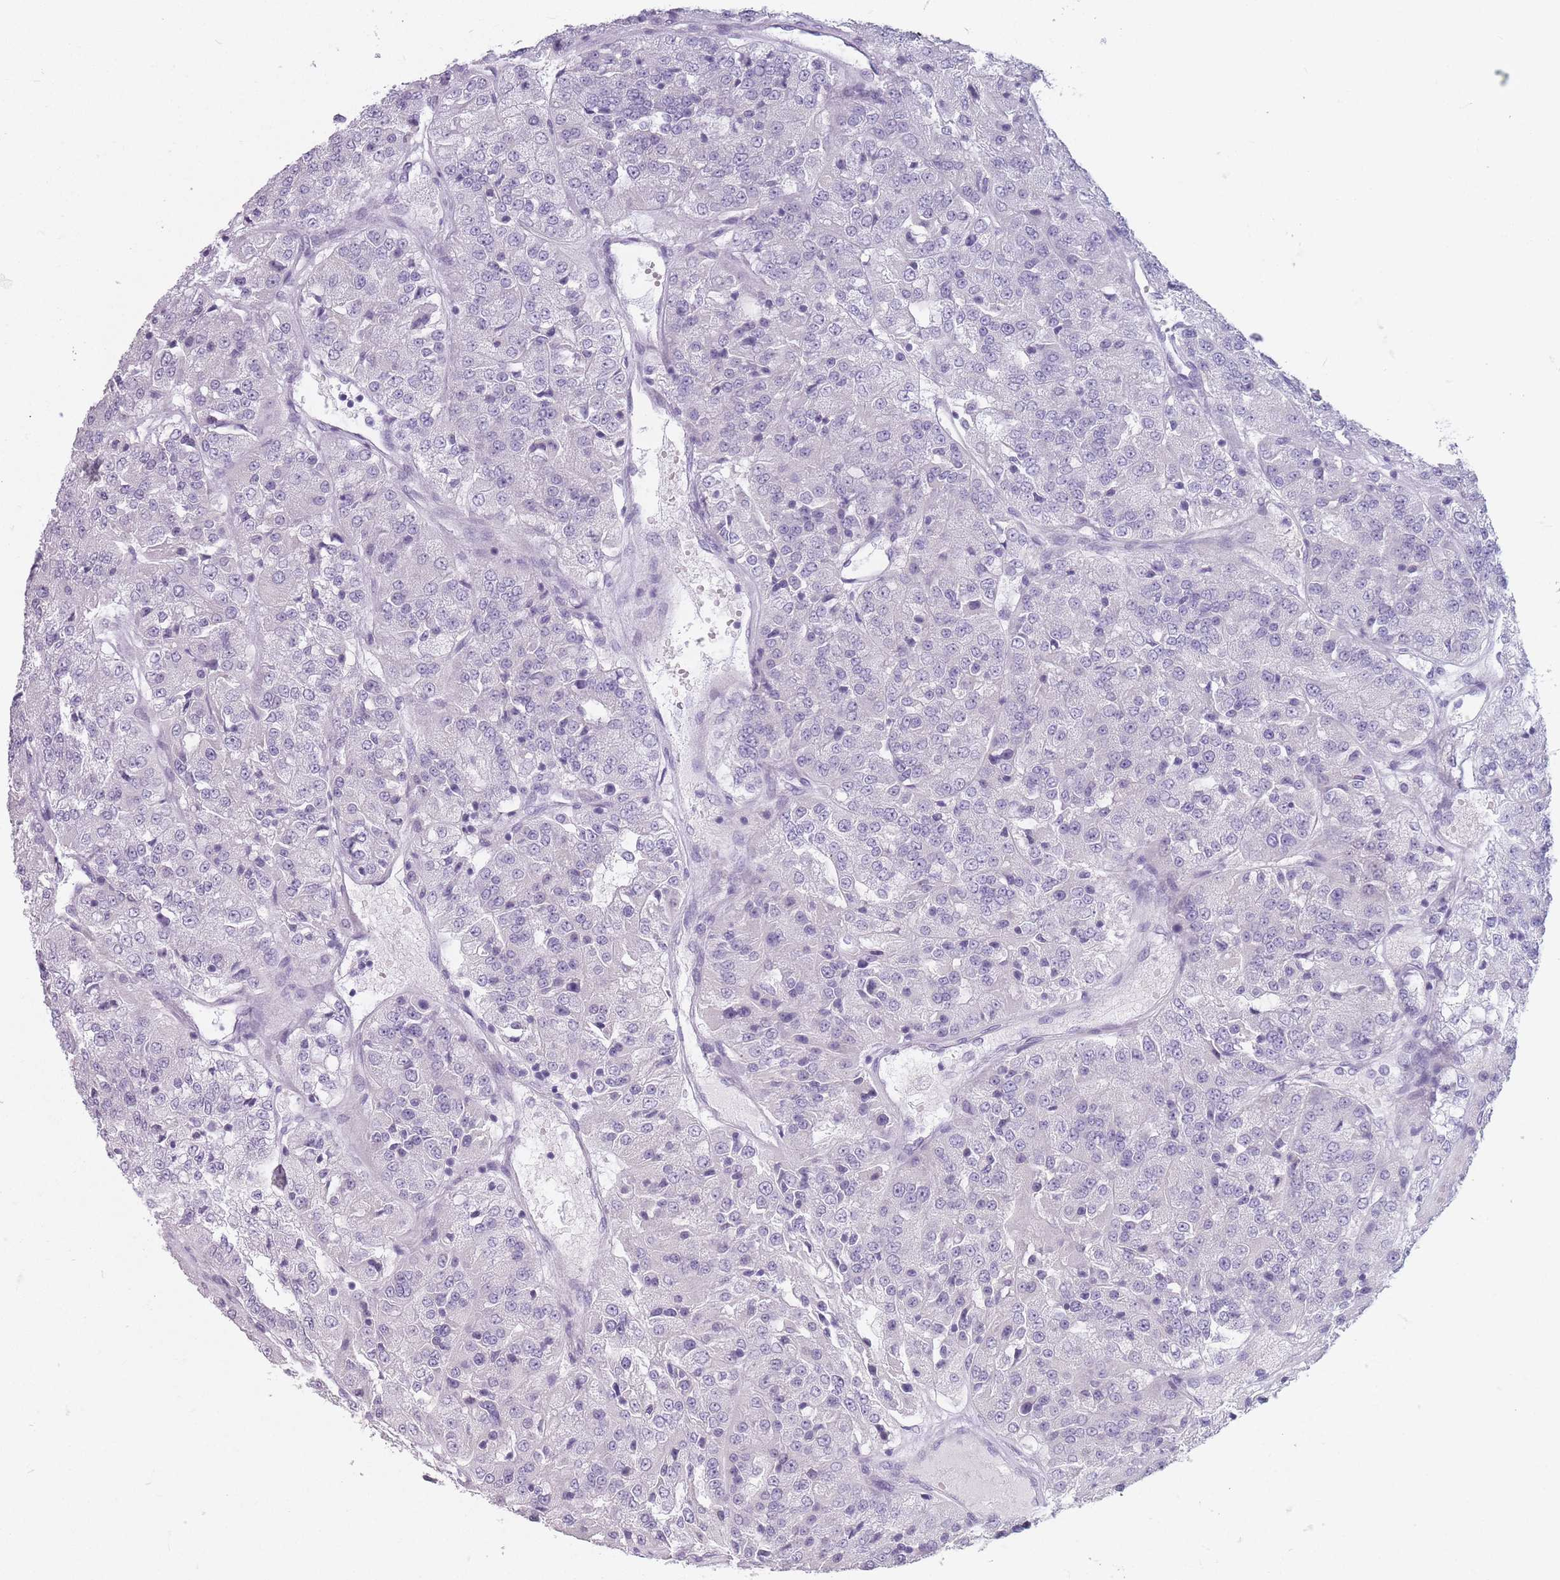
{"staining": {"intensity": "negative", "quantity": "none", "location": "none"}, "tissue": "renal cancer", "cell_type": "Tumor cells", "image_type": "cancer", "snomed": [{"axis": "morphology", "description": "Adenocarcinoma, NOS"}, {"axis": "topography", "description": "Kidney"}], "caption": "This photomicrograph is of adenocarcinoma (renal) stained with immunohistochemistry to label a protein in brown with the nuclei are counter-stained blue. There is no expression in tumor cells.", "gene": "CCNO", "patient": {"sex": "female", "age": 63}}